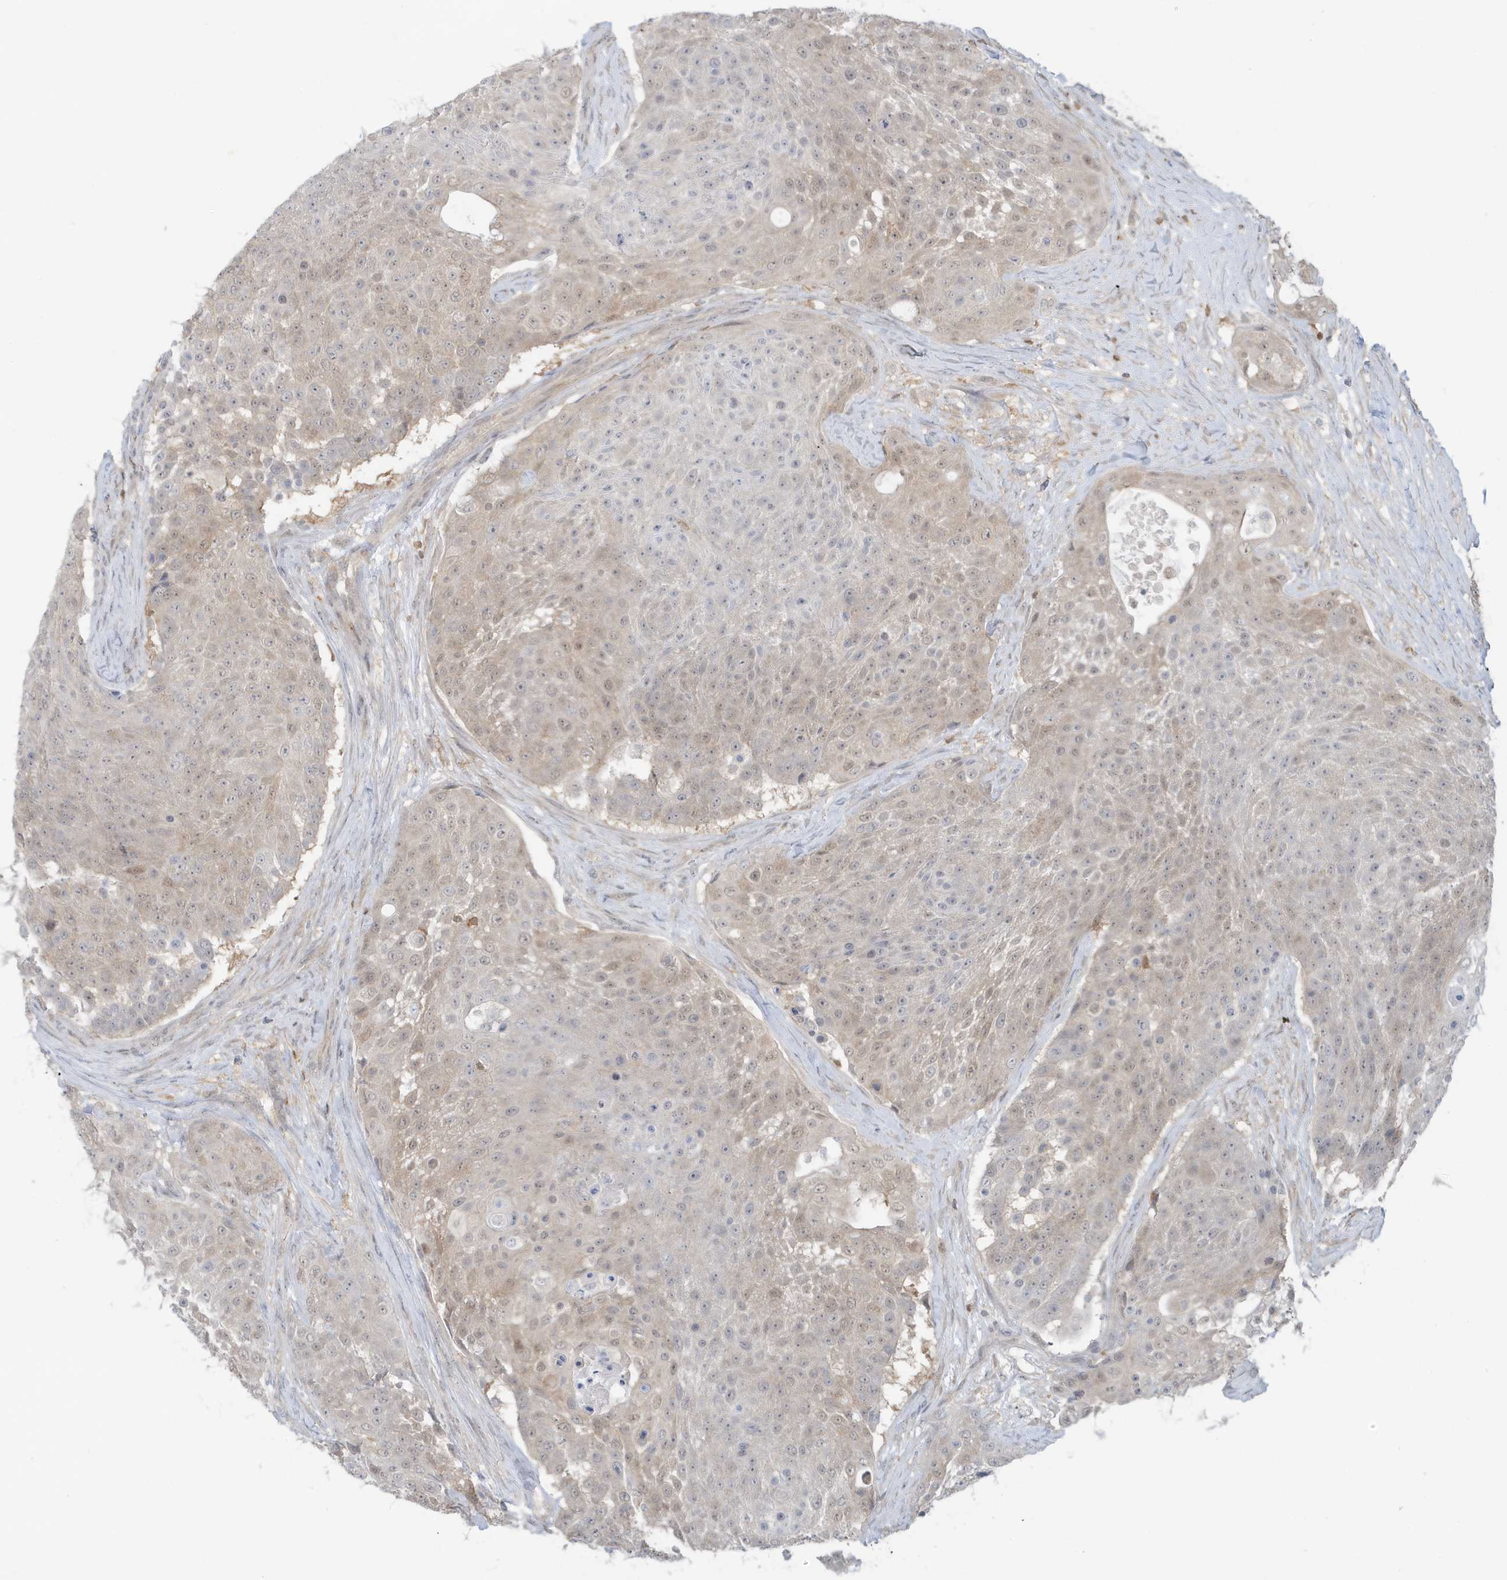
{"staining": {"intensity": "weak", "quantity": "<25%", "location": "cytoplasmic/membranous"}, "tissue": "urothelial cancer", "cell_type": "Tumor cells", "image_type": "cancer", "snomed": [{"axis": "morphology", "description": "Urothelial carcinoma, High grade"}, {"axis": "topography", "description": "Urinary bladder"}], "caption": "A histopathology image of high-grade urothelial carcinoma stained for a protein displays no brown staining in tumor cells. (DAB (3,3'-diaminobenzidine) IHC, high magnification).", "gene": "OGA", "patient": {"sex": "female", "age": 63}}